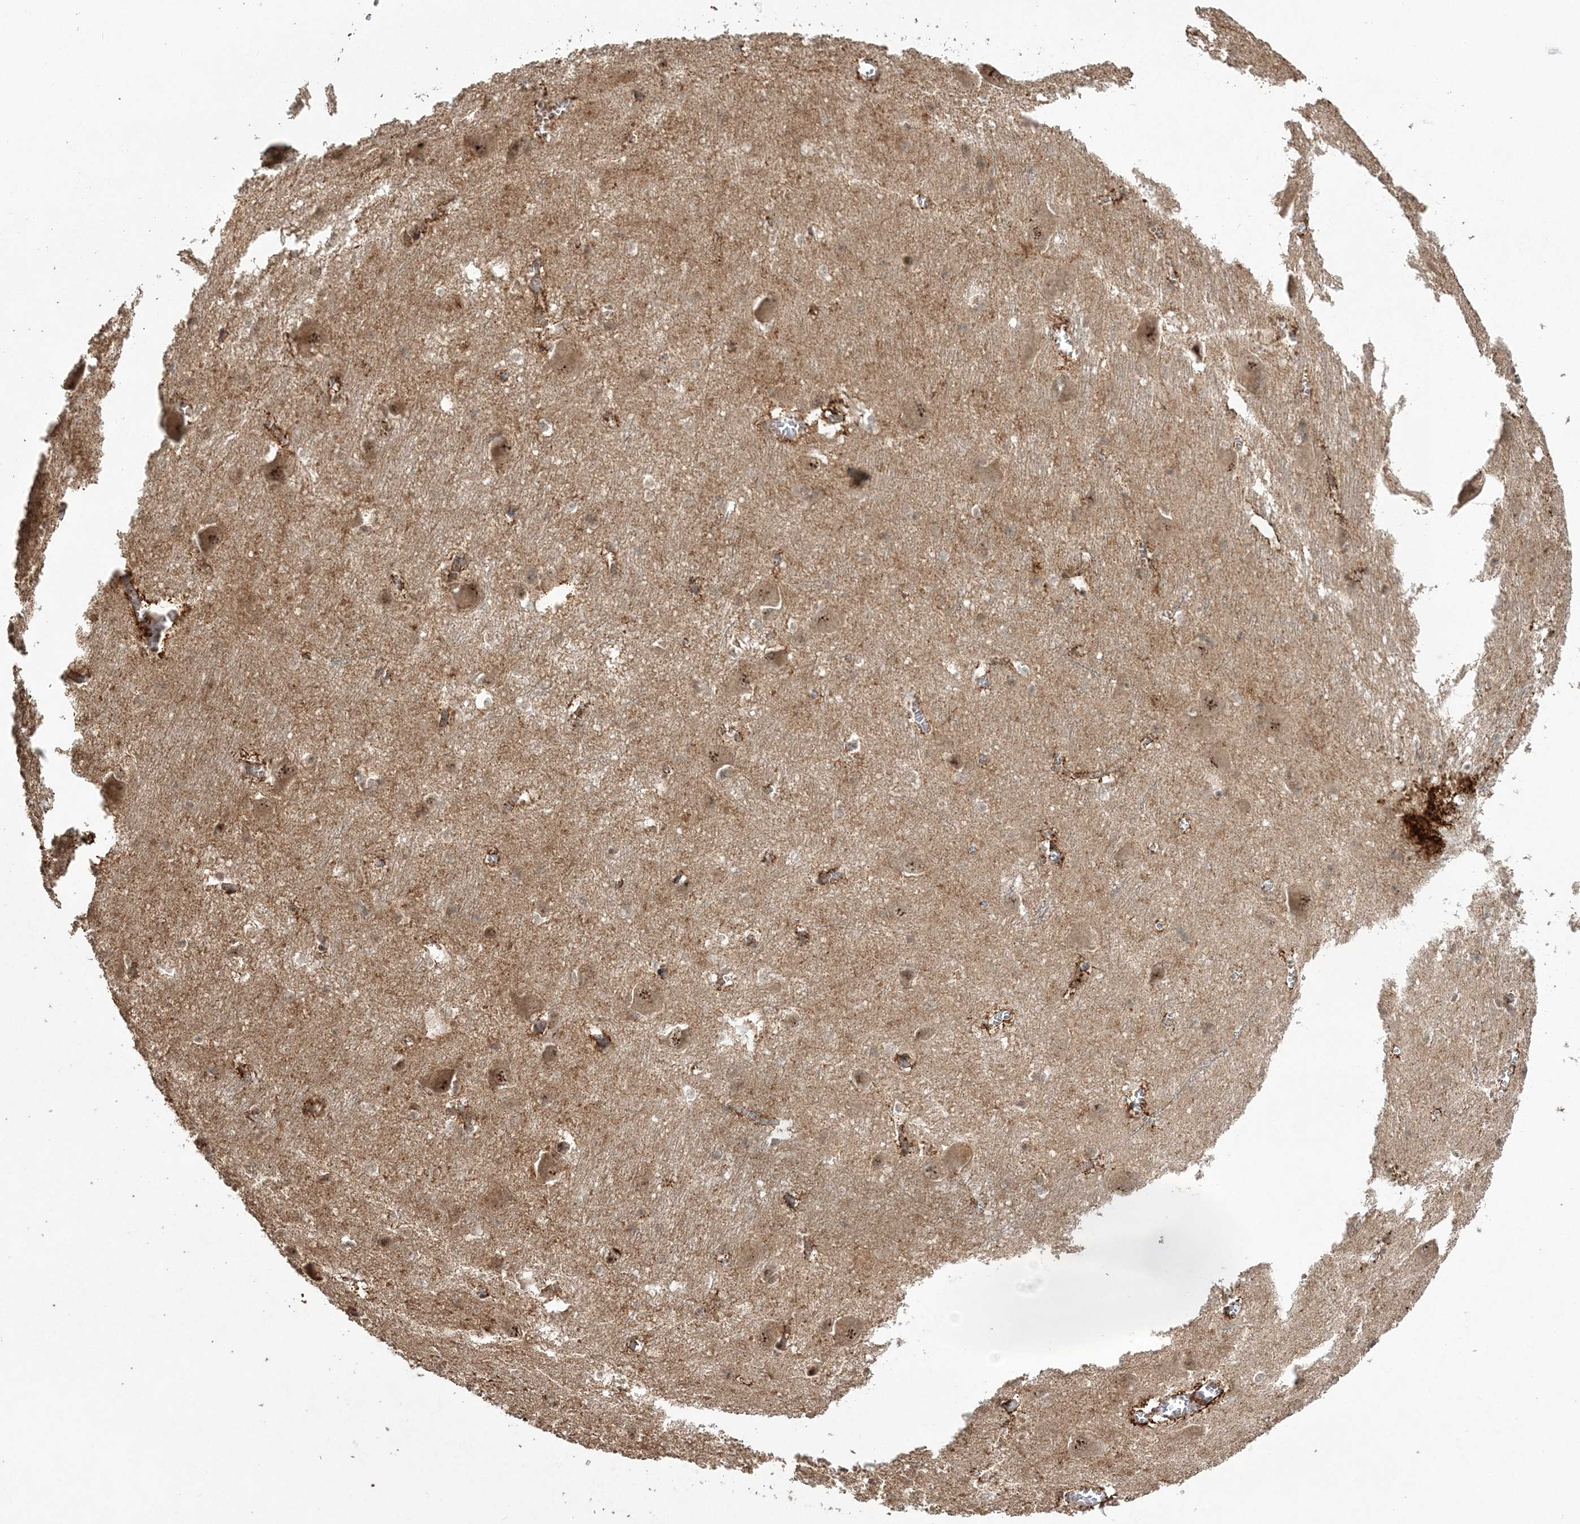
{"staining": {"intensity": "moderate", "quantity": "<25%", "location": "nuclear"}, "tissue": "caudate", "cell_type": "Glial cells", "image_type": "normal", "snomed": [{"axis": "morphology", "description": "Normal tissue, NOS"}, {"axis": "topography", "description": "Lateral ventricle wall"}], "caption": "Glial cells demonstrate moderate nuclear expression in approximately <25% of cells in benign caudate. (DAB IHC, brown staining for protein, blue staining for nuclei).", "gene": "POLR3B", "patient": {"sex": "male", "age": 37}}